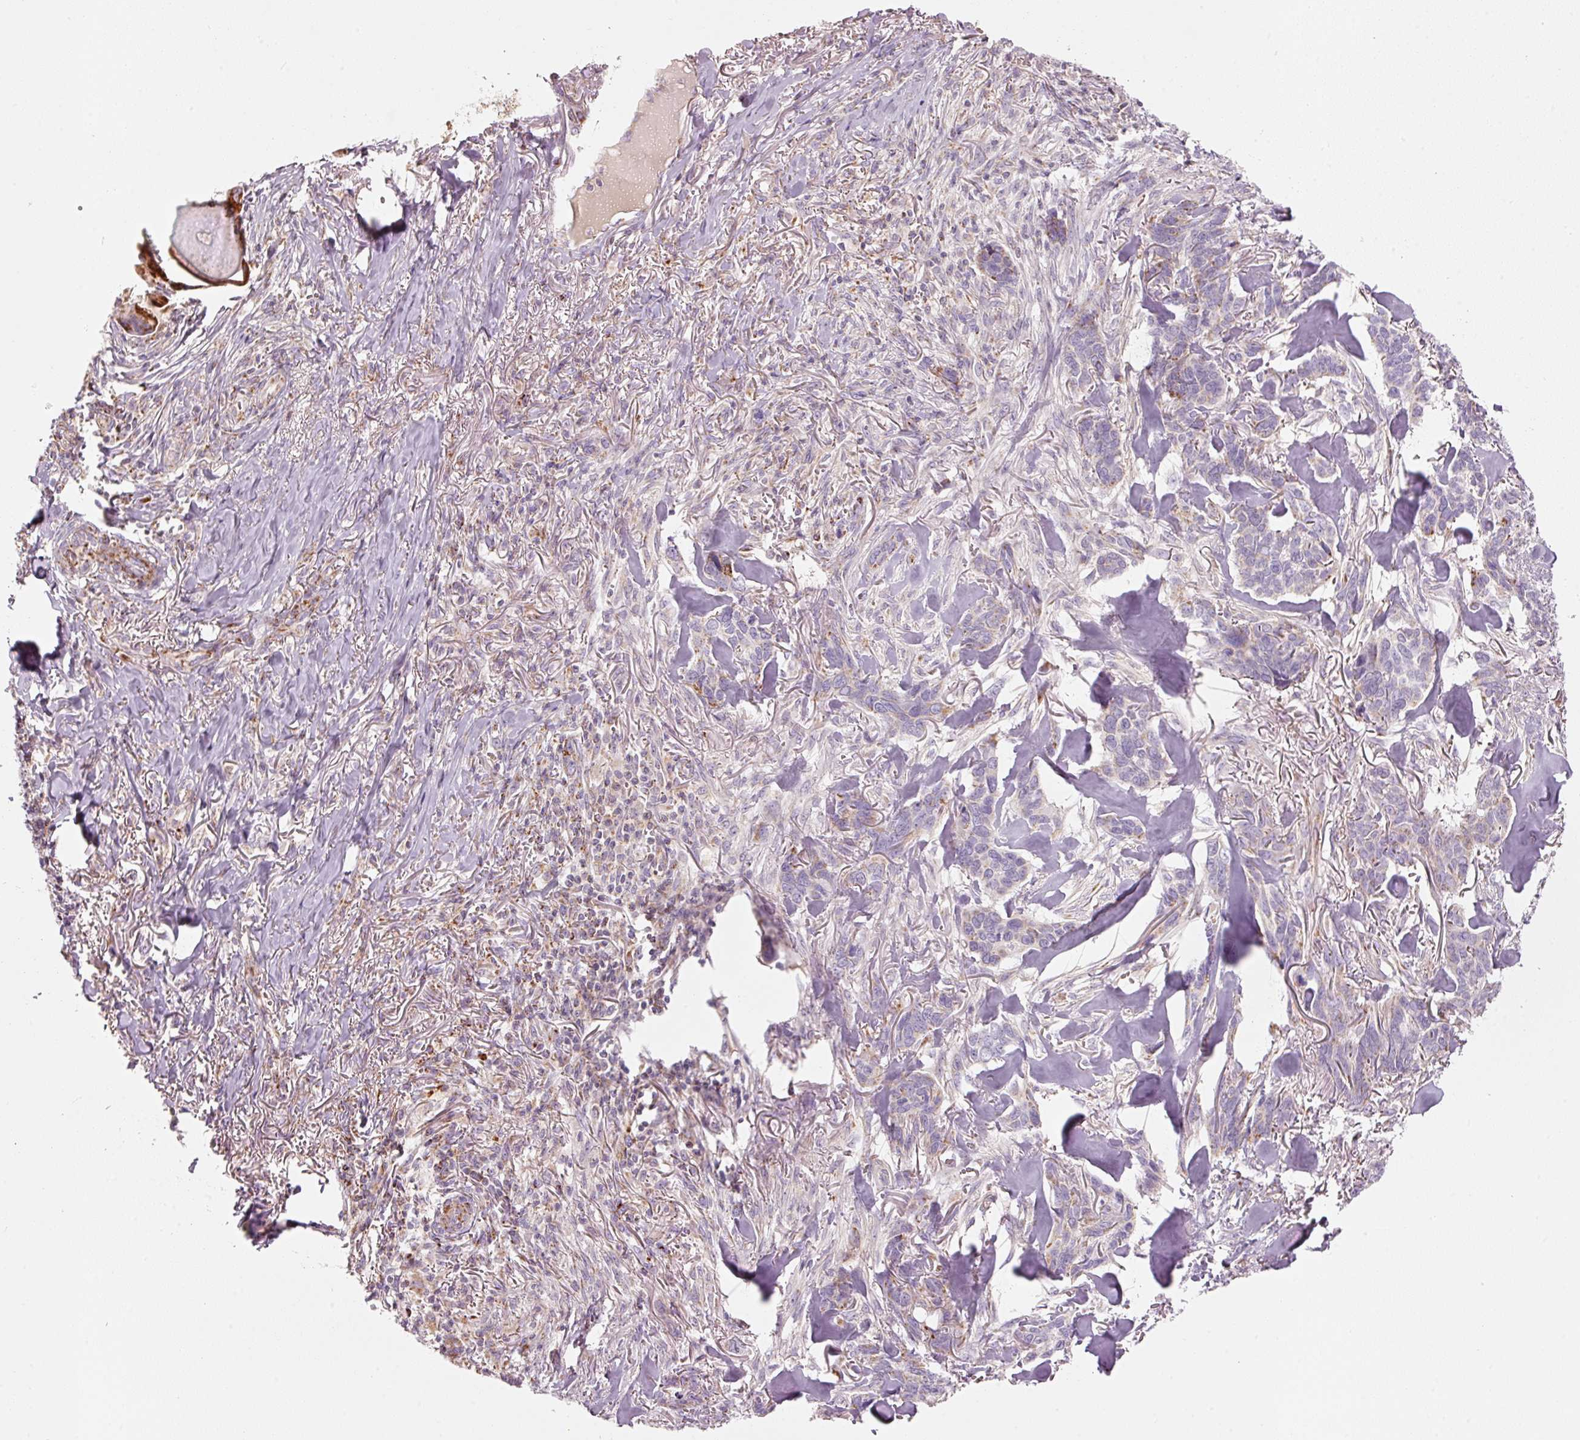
{"staining": {"intensity": "moderate", "quantity": "<25%", "location": "cytoplasmic/membranous"}, "tissue": "skin cancer", "cell_type": "Tumor cells", "image_type": "cancer", "snomed": [{"axis": "morphology", "description": "Basal cell carcinoma"}, {"axis": "topography", "description": "Skin"}], "caption": "DAB immunohistochemical staining of human basal cell carcinoma (skin) shows moderate cytoplasmic/membranous protein staining in approximately <25% of tumor cells. The staining is performed using DAB (3,3'-diaminobenzidine) brown chromogen to label protein expression. The nuclei are counter-stained blue using hematoxylin.", "gene": "C17orf98", "patient": {"sex": "male", "age": 86}}